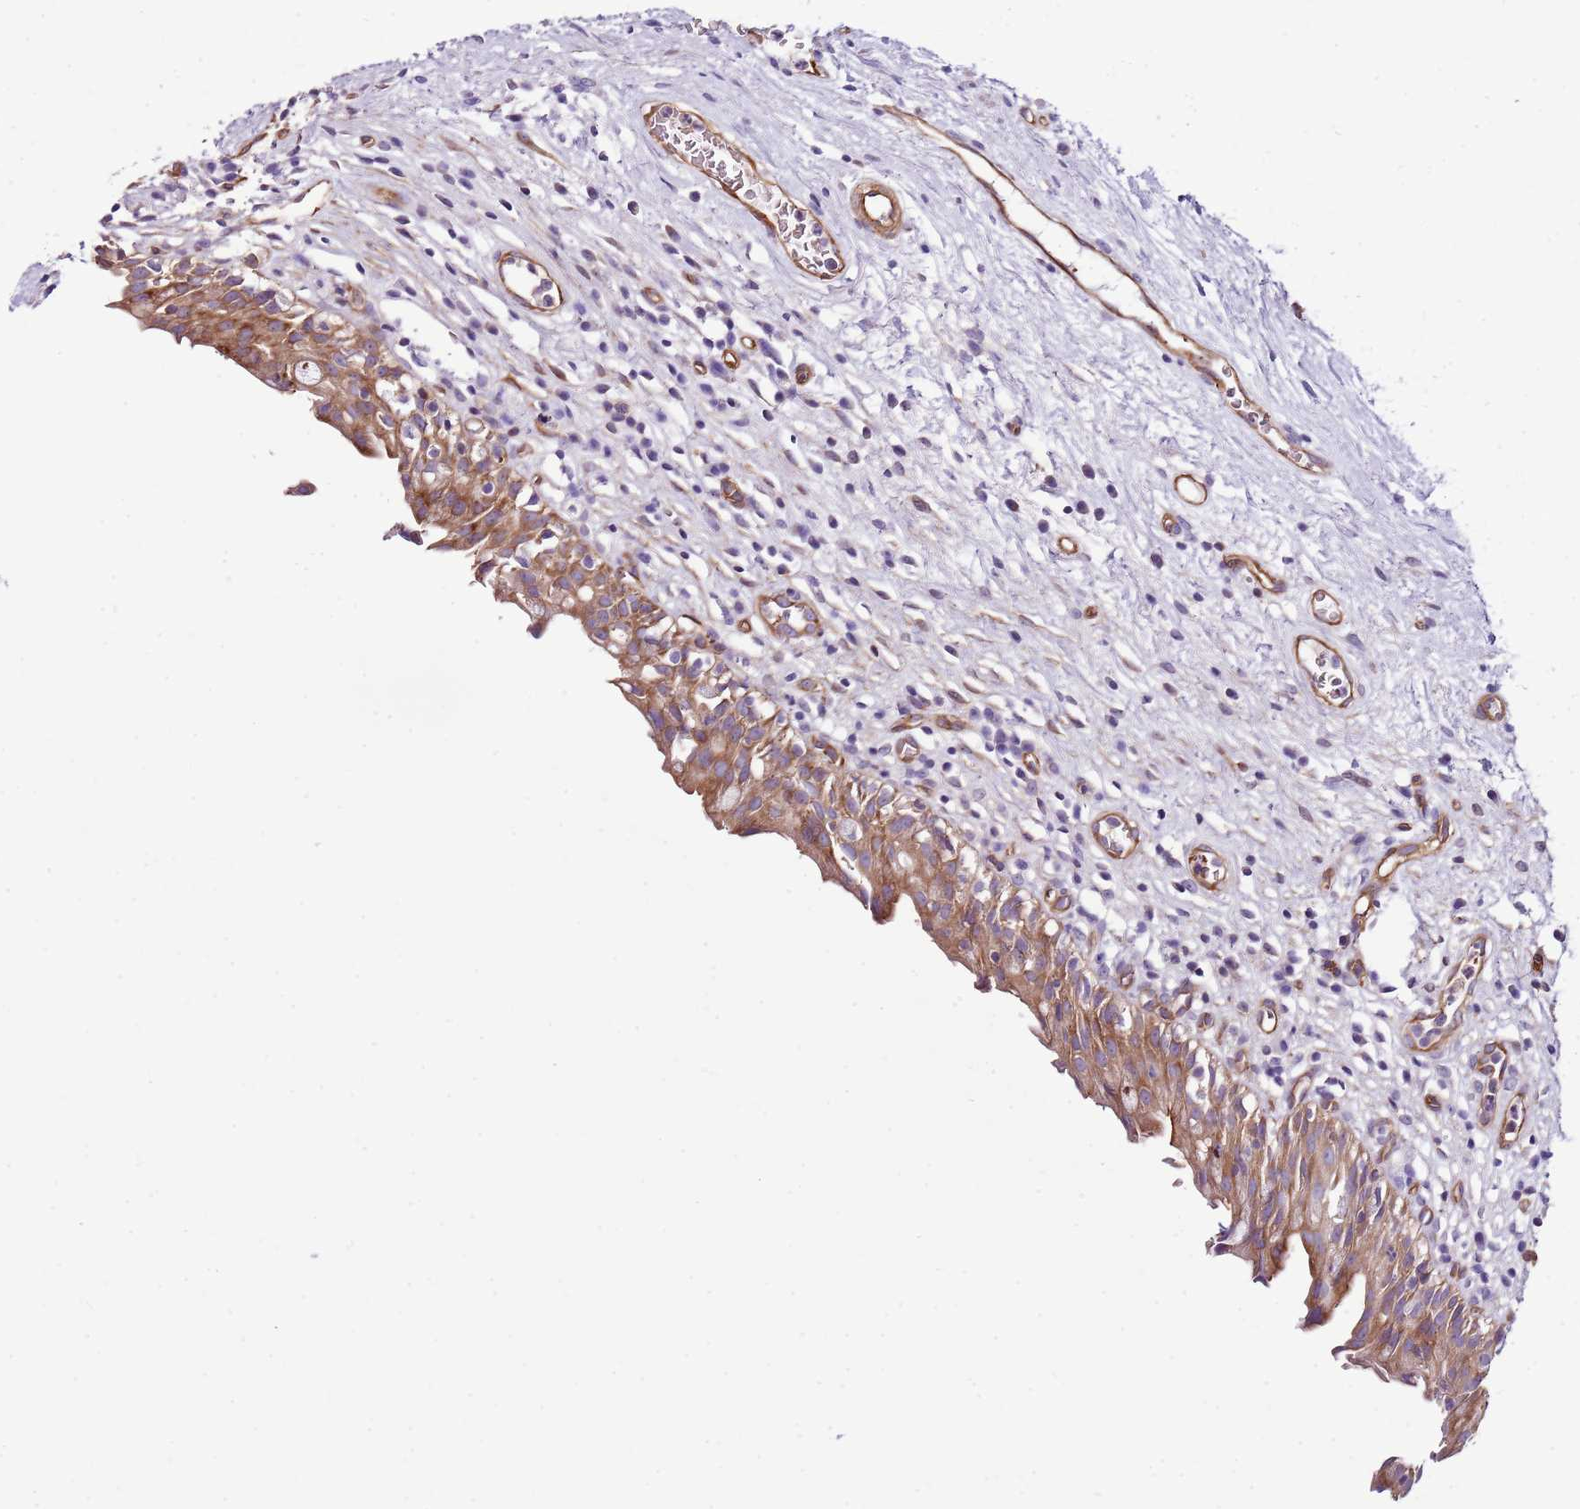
{"staining": {"intensity": "moderate", "quantity": ">75%", "location": "cytoplasmic/membranous"}, "tissue": "urinary bladder", "cell_type": "Urothelial cells", "image_type": "normal", "snomed": [{"axis": "morphology", "description": "Normal tissue, NOS"}, {"axis": "morphology", "description": "Inflammation, NOS"}, {"axis": "topography", "description": "Urinary bladder"}], "caption": "Protein staining of unremarkable urinary bladder demonstrates moderate cytoplasmic/membranous staining in approximately >75% of urothelial cells. Ihc stains the protein in brown and the nuclei are stained blue.", "gene": "GFRAL", "patient": {"sex": "male", "age": 63}}